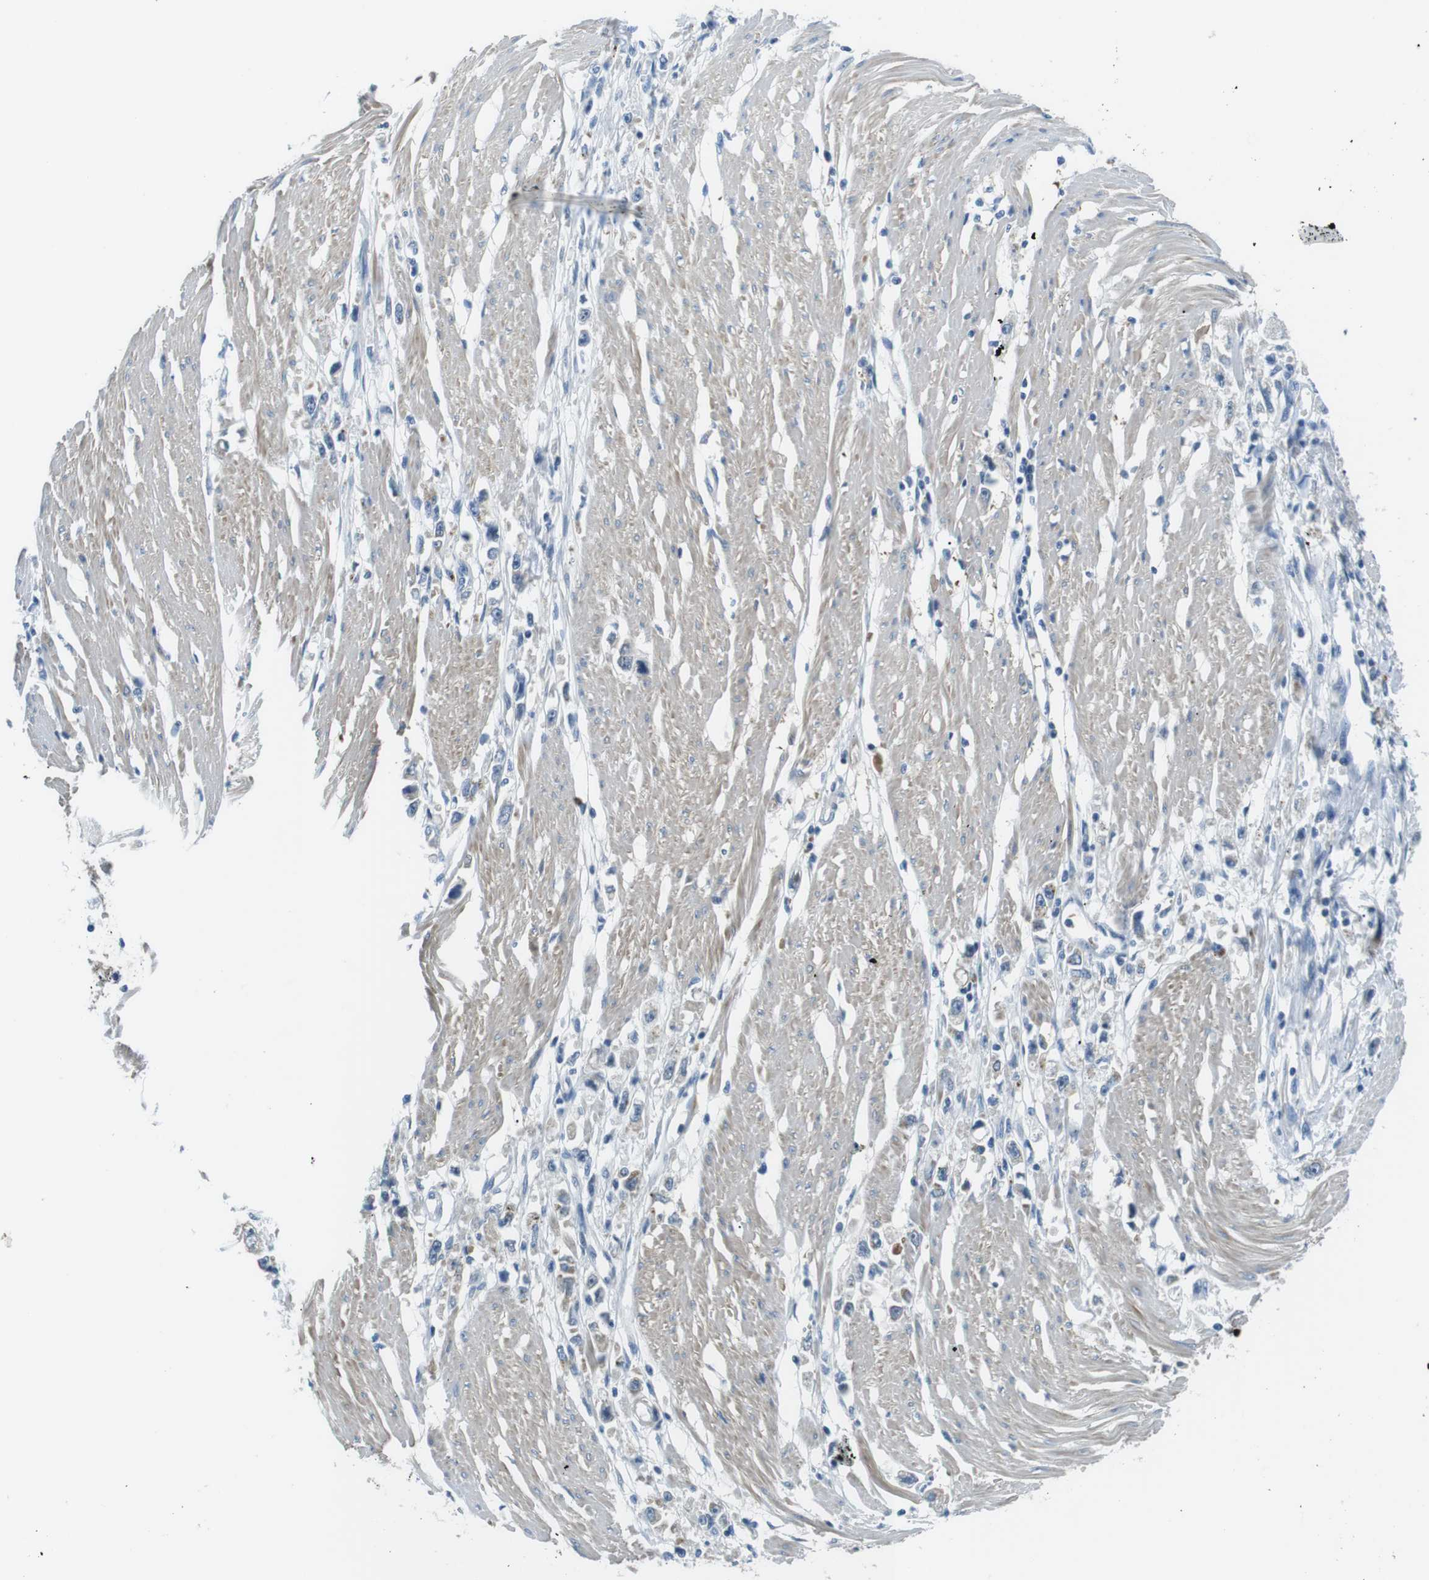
{"staining": {"intensity": "negative", "quantity": "none", "location": "none"}, "tissue": "stomach cancer", "cell_type": "Tumor cells", "image_type": "cancer", "snomed": [{"axis": "morphology", "description": "Adenocarcinoma, NOS"}, {"axis": "topography", "description": "Stomach"}], "caption": "IHC micrograph of human adenocarcinoma (stomach) stained for a protein (brown), which exhibits no expression in tumor cells. Brightfield microscopy of immunohistochemistry (IHC) stained with DAB (3,3'-diaminobenzidine) (brown) and hematoxylin (blue), captured at high magnification.", "gene": "WSCD1", "patient": {"sex": "female", "age": 59}}